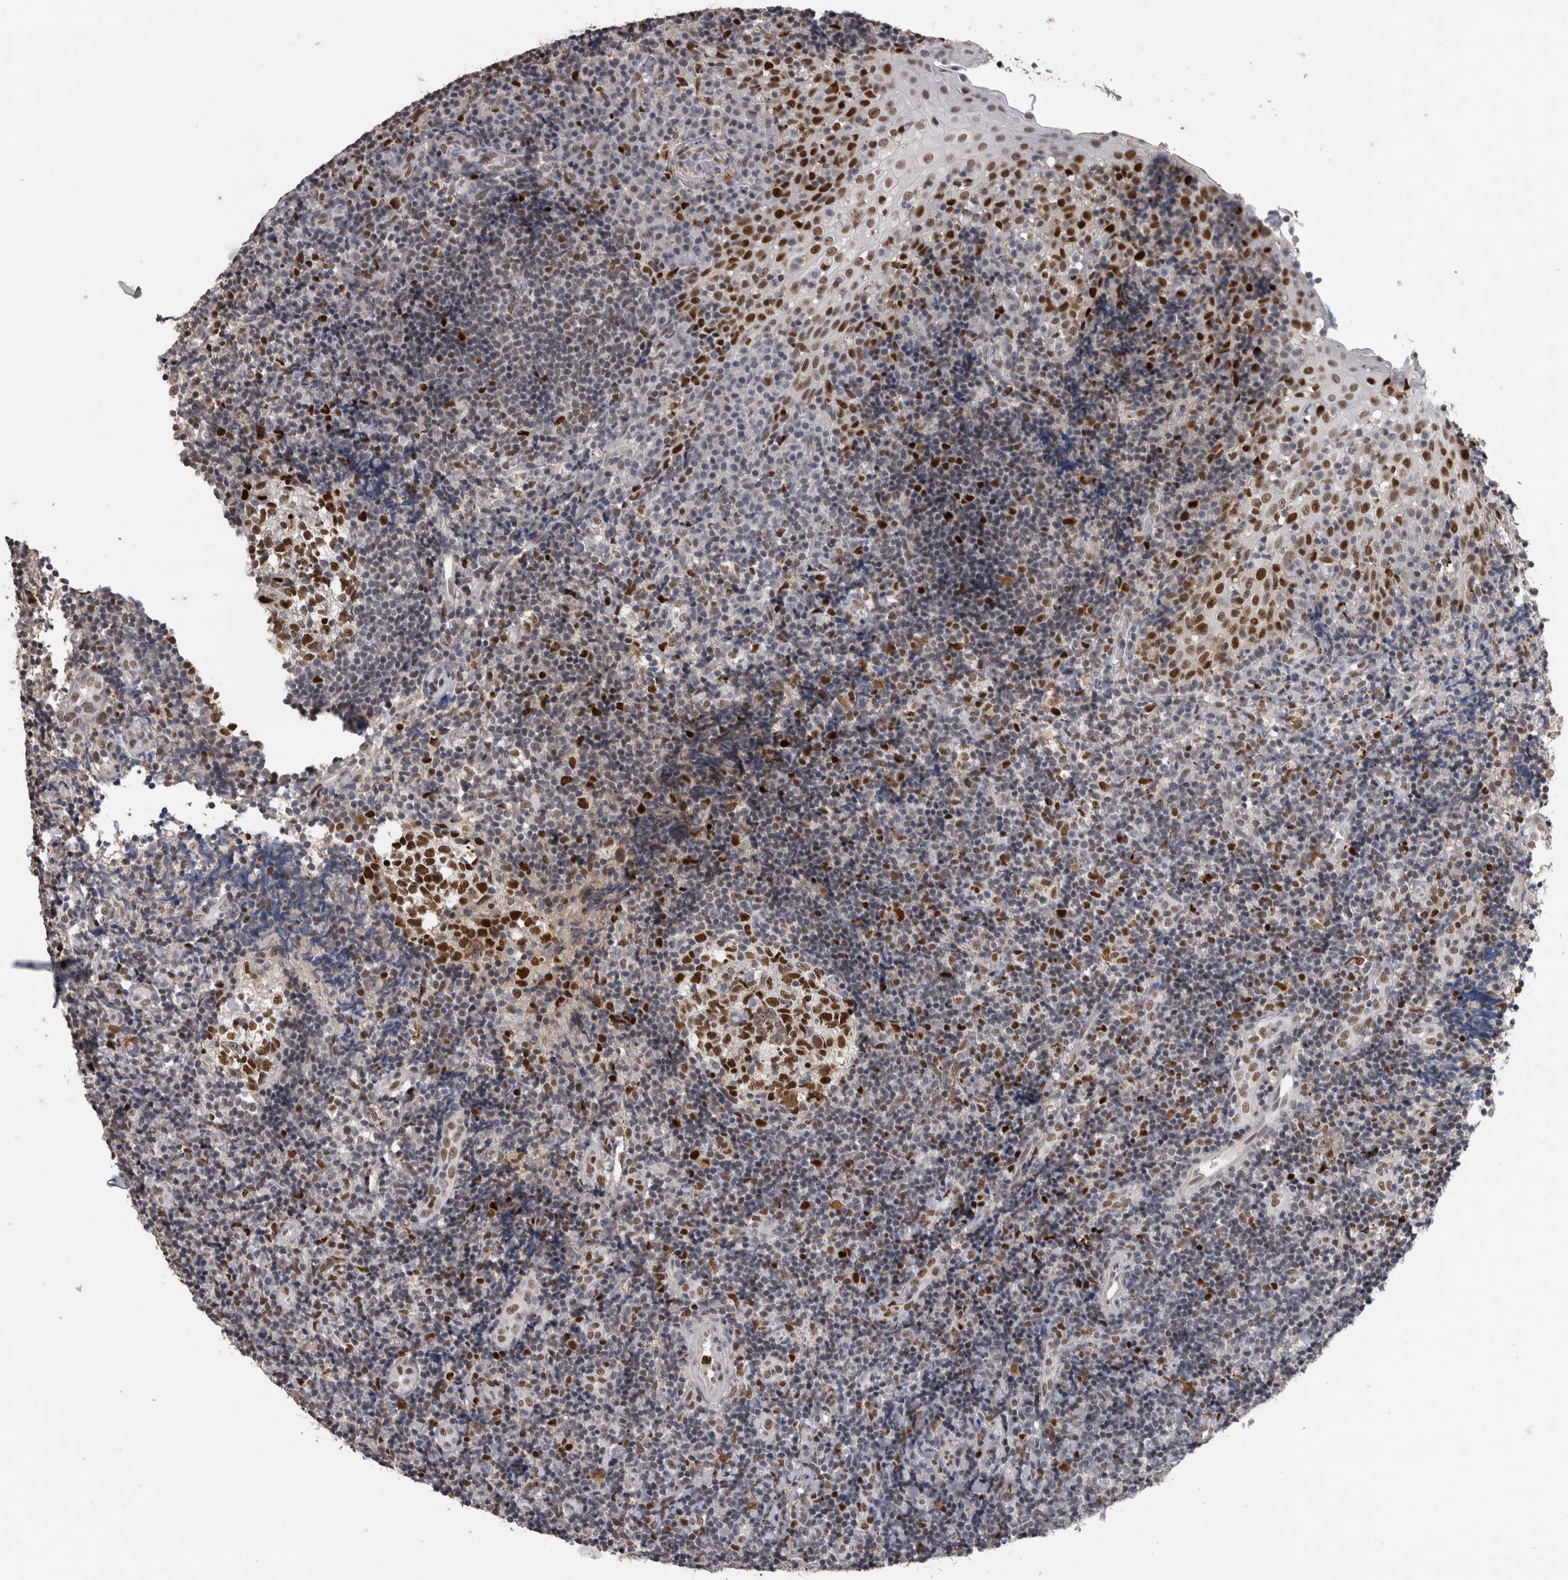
{"staining": {"intensity": "strong", "quantity": ">75%", "location": "nuclear"}, "tissue": "tonsil", "cell_type": "Germinal center cells", "image_type": "normal", "snomed": [{"axis": "morphology", "description": "Normal tissue, NOS"}, {"axis": "topography", "description": "Tonsil"}], "caption": "High-magnification brightfield microscopy of benign tonsil stained with DAB (brown) and counterstained with hematoxylin (blue). germinal center cells exhibit strong nuclear expression is identified in approximately>75% of cells. The protein of interest is stained brown, and the nuclei are stained in blue (DAB (3,3'-diaminobenzidine) IHC with brightfield microscopy, high magnification).", "gene": "POLD2", "patient": {"sex": "female", "age": 40}}